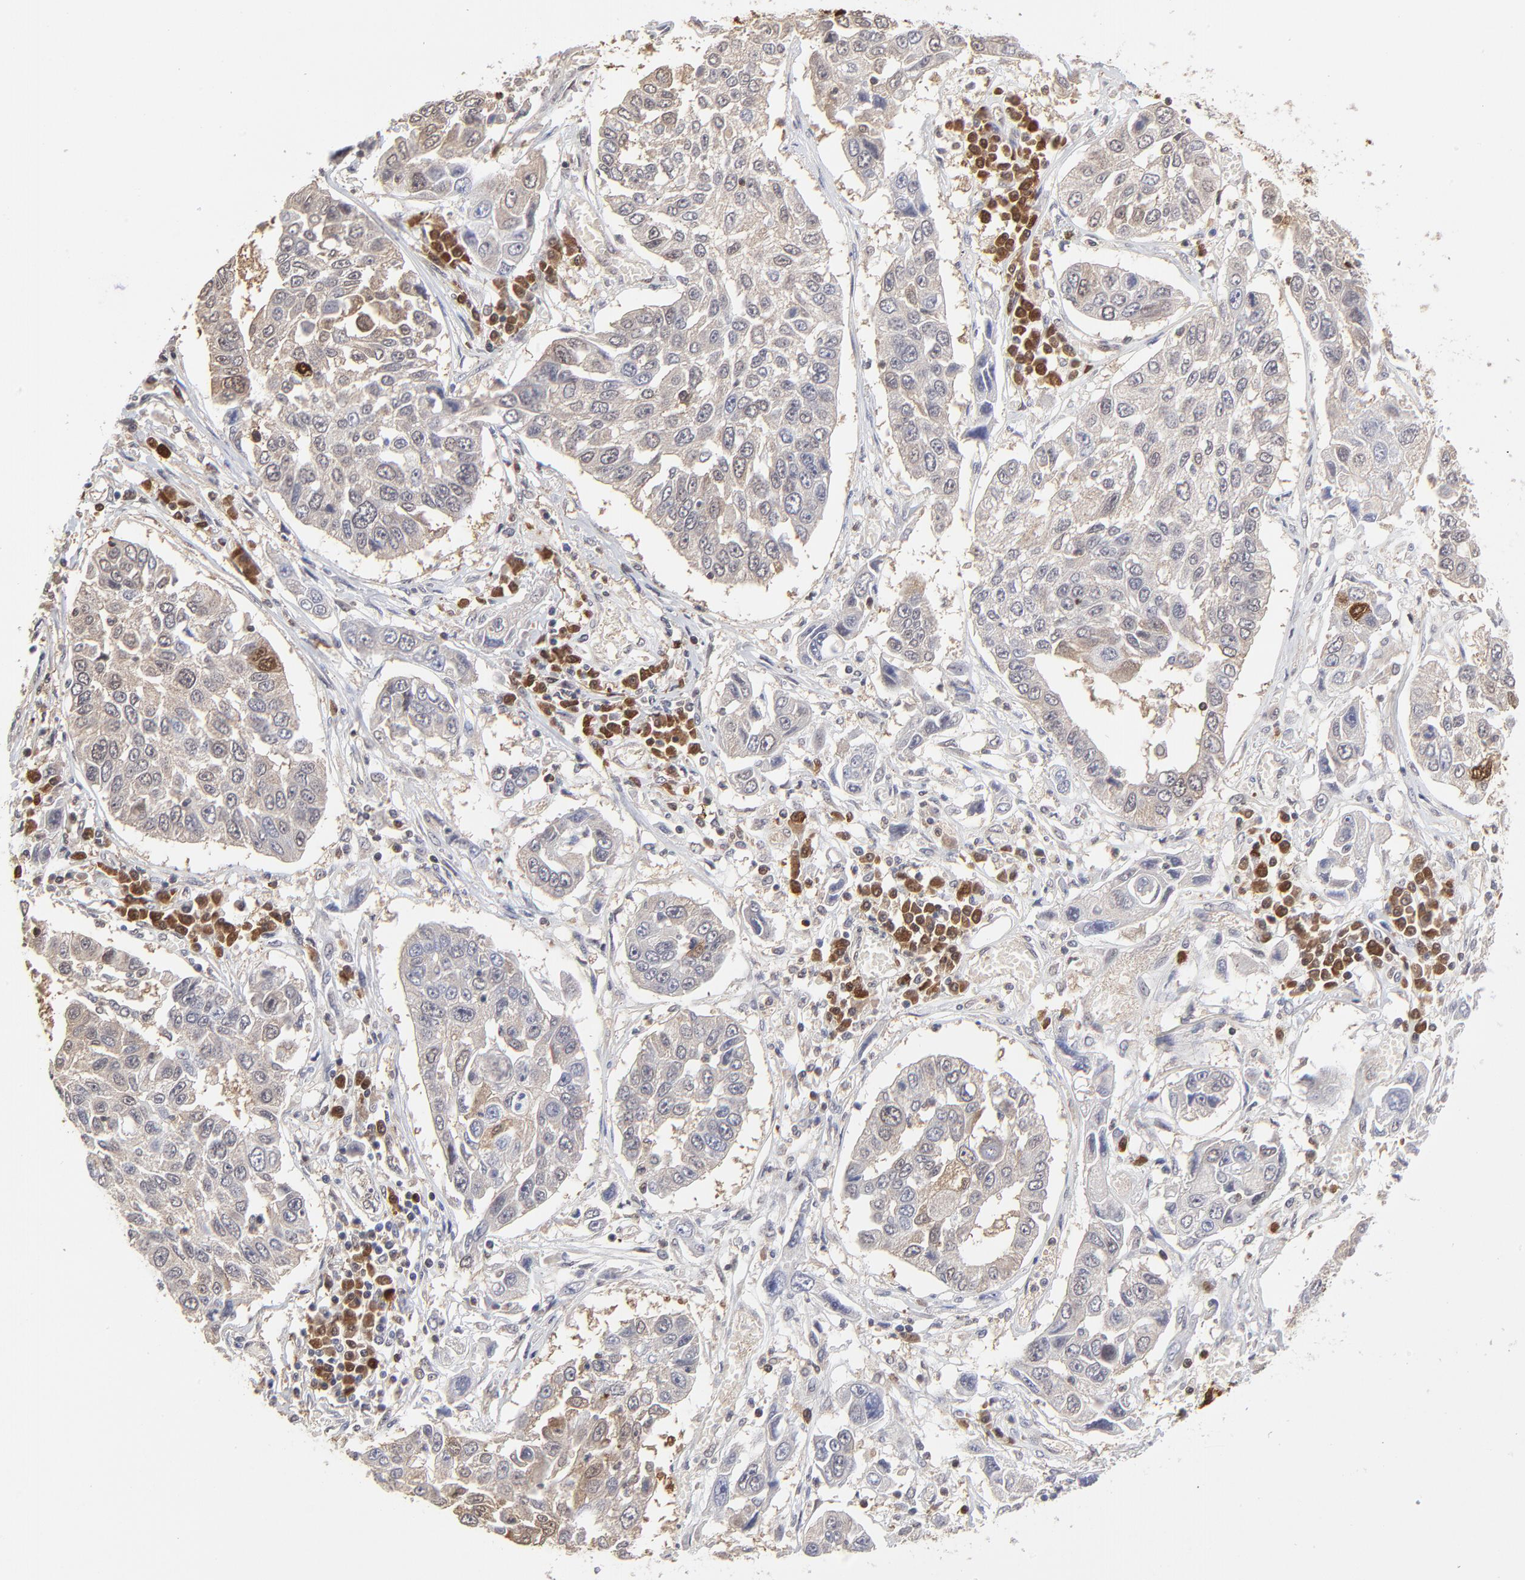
{"staining": {"intensity": "negative", "quantity": "none", "location": "none"}, "tissue": "lung cancer", "cell_type": "Tumor cells", "image_type": "cancer", "snomed": [{"axis": "morphology", "description": "Squamous cell carcinoma, NOS"}, {"axis": "topography", "description": "Lung"}], "caption": "Lung squamous cell carcinoma stained for a protein using IHC displays no expression tumor cells.", "gene": "CASP3", "patient": {"sex": "male", "age": 71}}